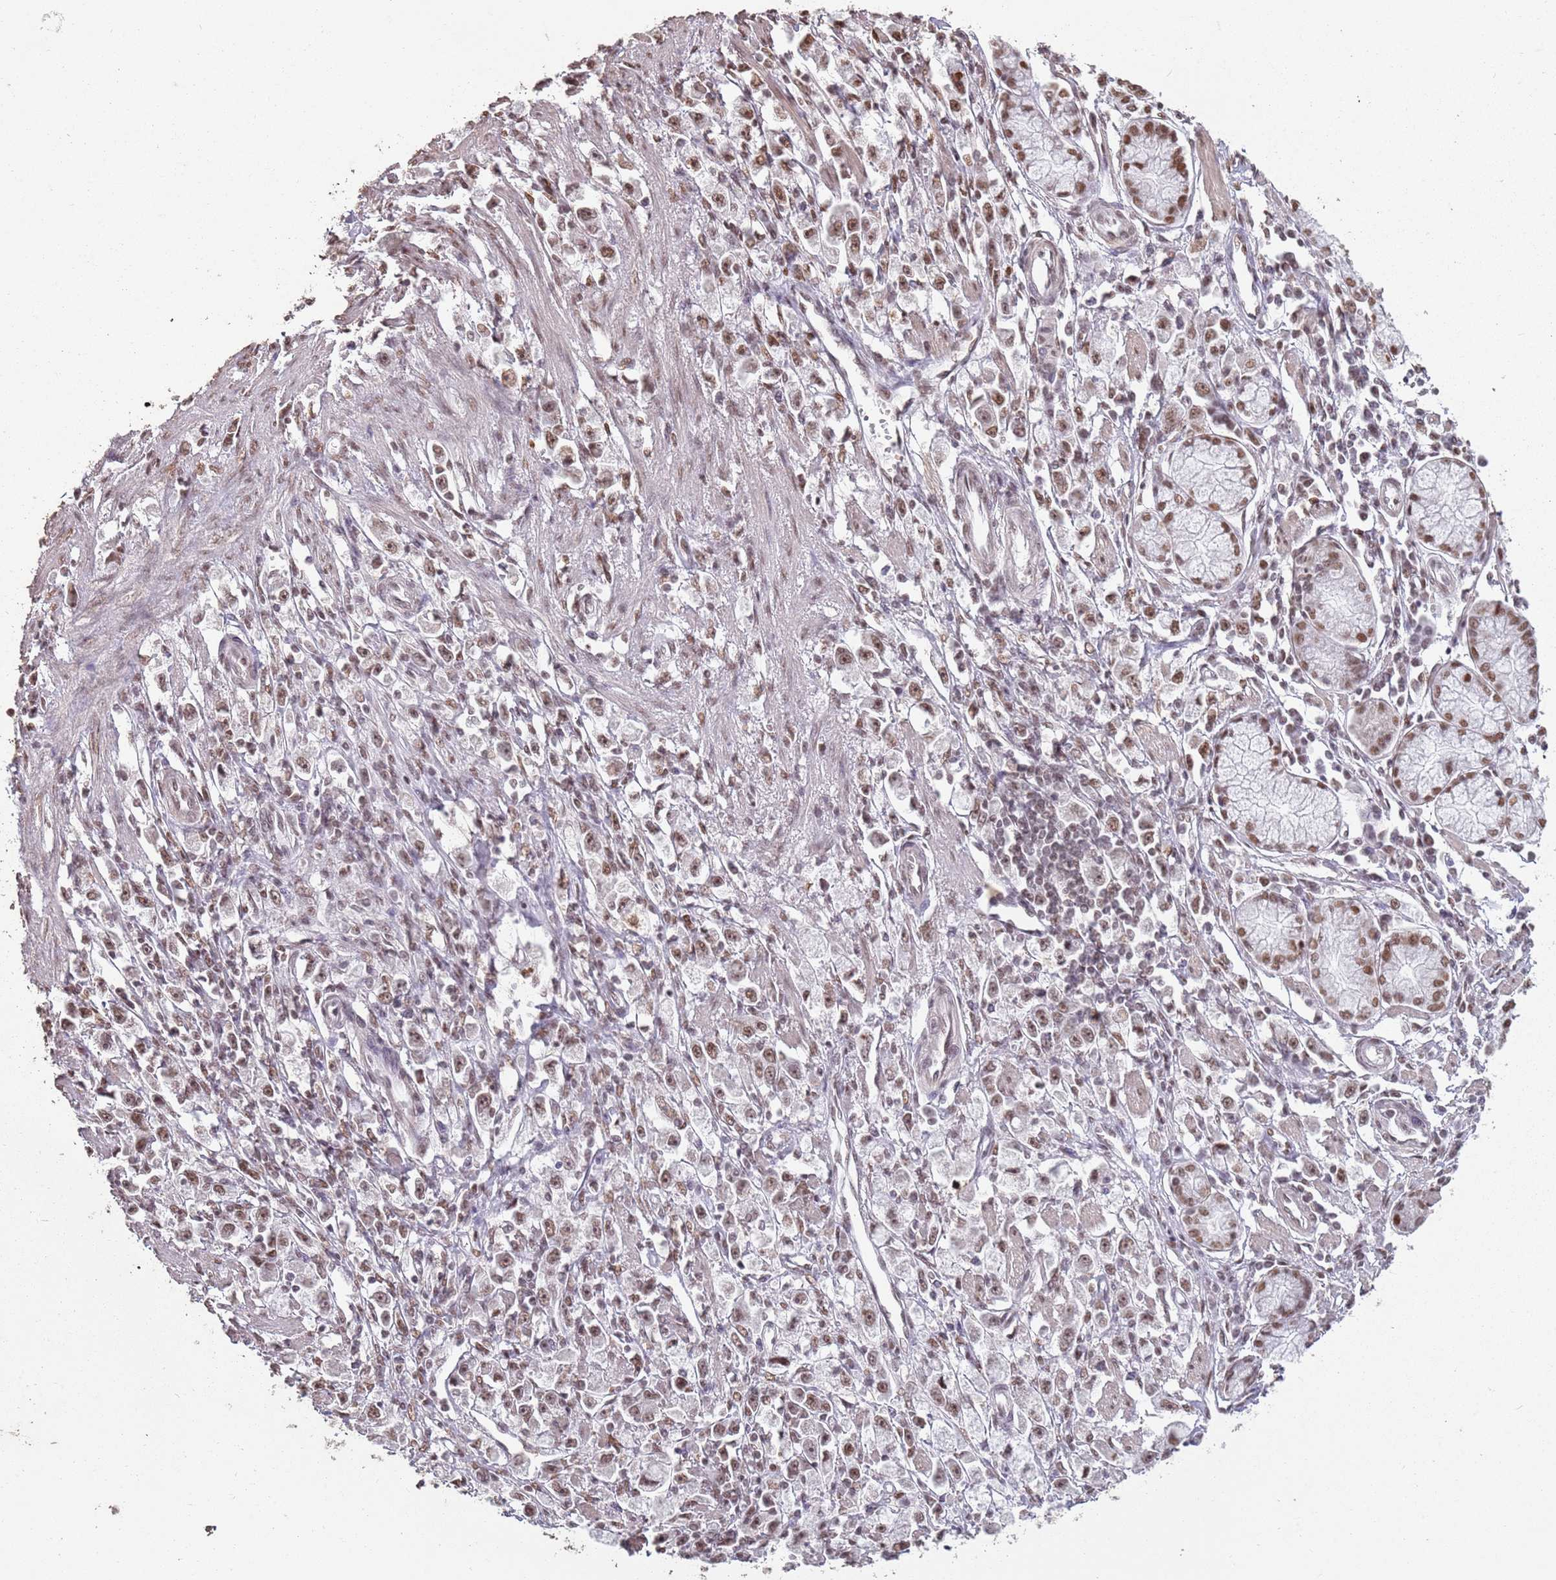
{"staining": {"intensity": "moderate", "quantity": ">75%", "location": "nuclear"}, "tissue": "stomach cancer", "cell_type": "Tumor cells", "image_type": "cancer", "snomed": [{"axis": "morphology", "description": "Adenocarcinoma, NOS"}, {"axis": "topography", "description": "Stomach"}], "caption": "Stomach cancer (adenocarcinoma) tissue reveals moderate nuclear positivity in about >75% of tumor cells, visualized by immunohistochemistry.", "gene": "ARL14EP", "patient": {"sex": "female", "age": 59}}